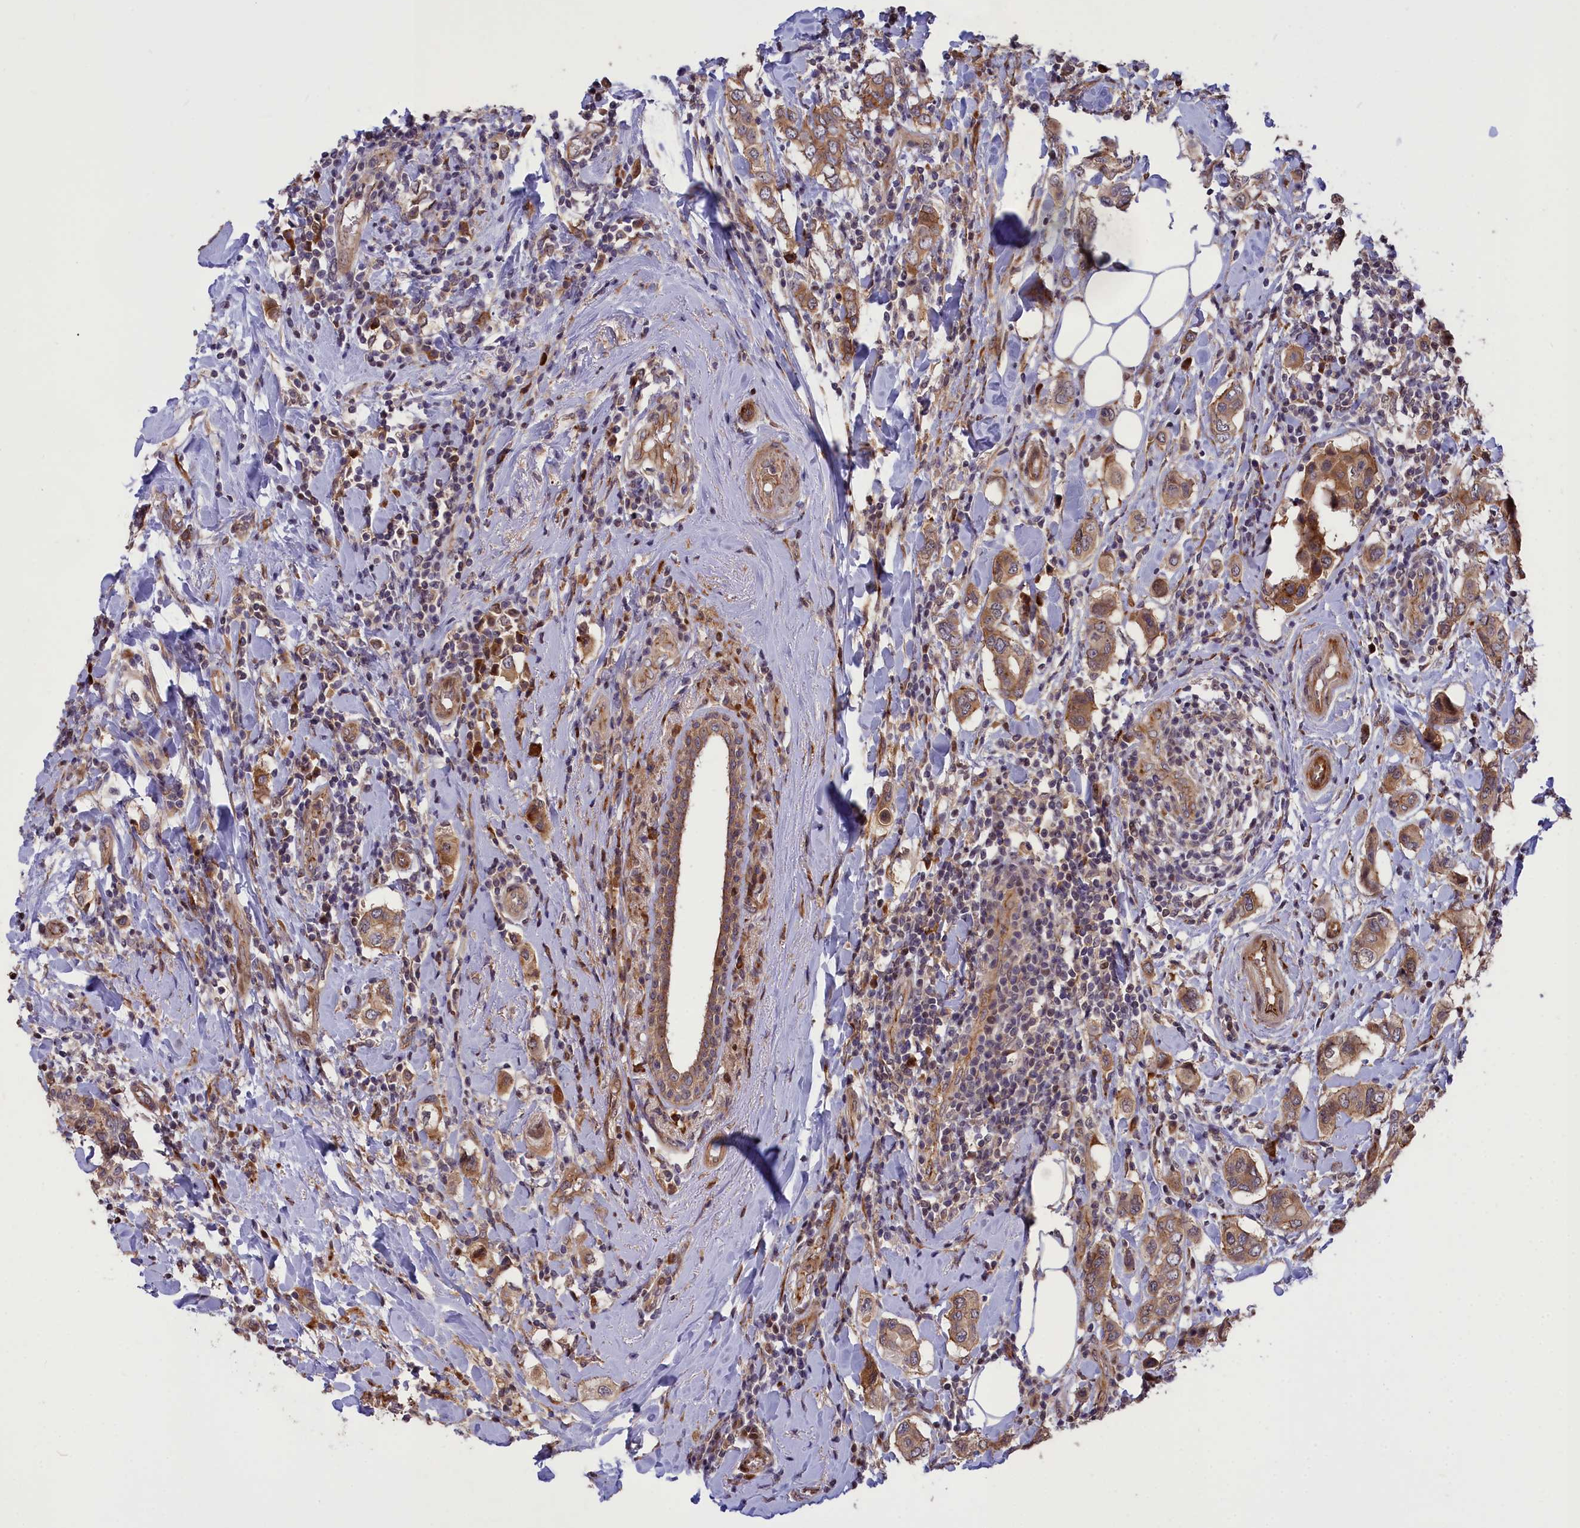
{"staining": {"intensity": "moderate", "quantity": ">75%", "location": "cytoplasmic/membranous"}, "tissue": "breast cancer", "cell_type": "Tumor cells", "image_type": "cancer", "snomed": [{"axis": "morphology", "description": "Lobular carcinoma"}, {"axis": "topography", "description": "Breast"}], "caption": "A micrograph showing moderate cytoplasmic/membranous positivity in approximately >75% of tumor cells in lobular carcinoma (breast), as visualized by brown immunohistochemical staining.", "gene": "DDX60L", "patient": {"sex": "female", "age": 51}}